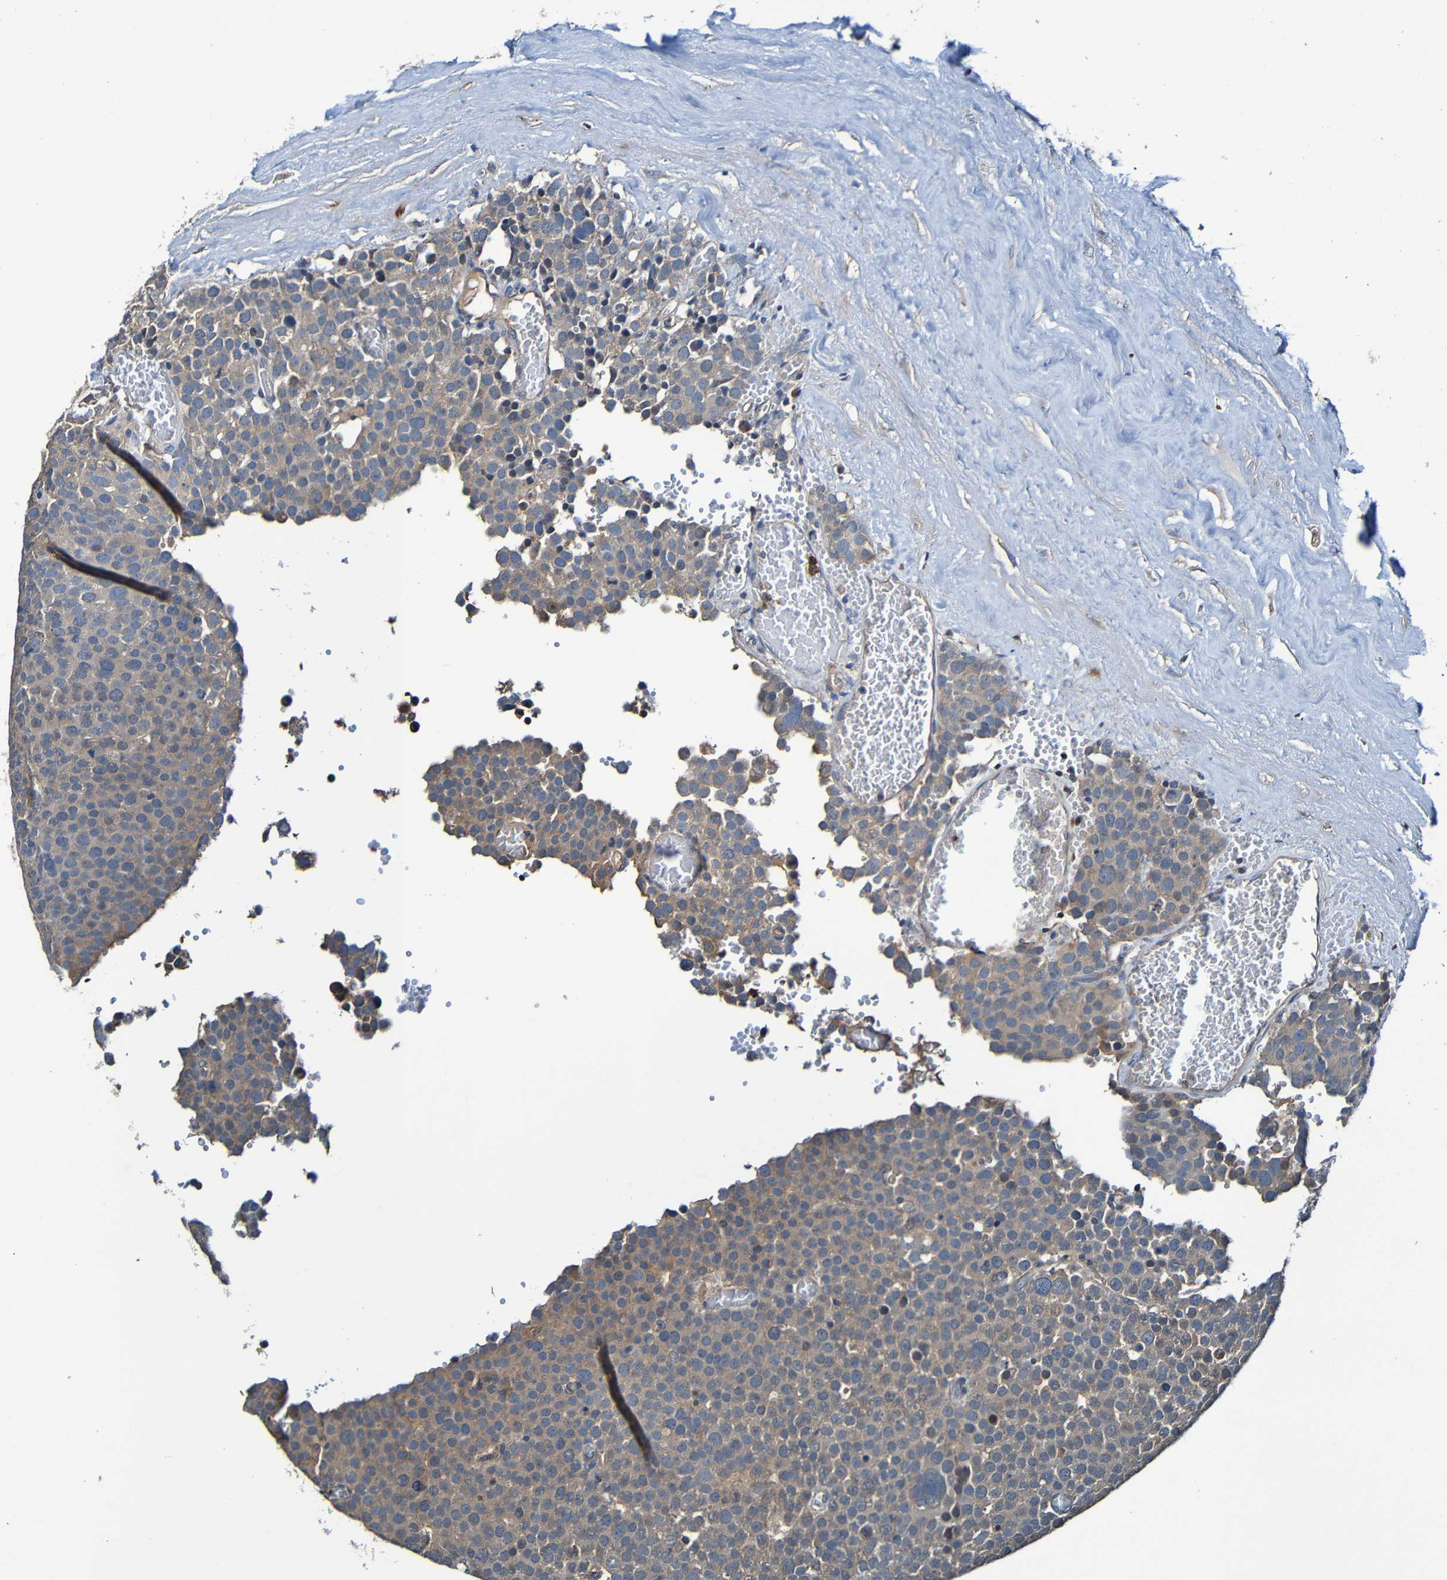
{"staining": {"intensity": "weak", "quantity": ">75%", "location": "cytoplasmic/membranous"}, "tissue": "testis cancer", "cell_type": "Tumor cells", "image_type": "cancer", "snomed": [{"axis": "morphology", "description": "Normal tissue, NOS"}, {"axis": "morphology", "description": "Seminoma, NOS"}, {"axis": "topography", "description": "Testis"}], "caption": "Seminoma (testis) stained for a protein reveals weak cytoplasmic/membranous positivity in tumor cells. (Stains: DAB in brown, nuclei in blue, Microscopy: brightfield microscopy at high magnification).", "gene": "ADAM15", "patient": {"sex": "male", "age": 71}}